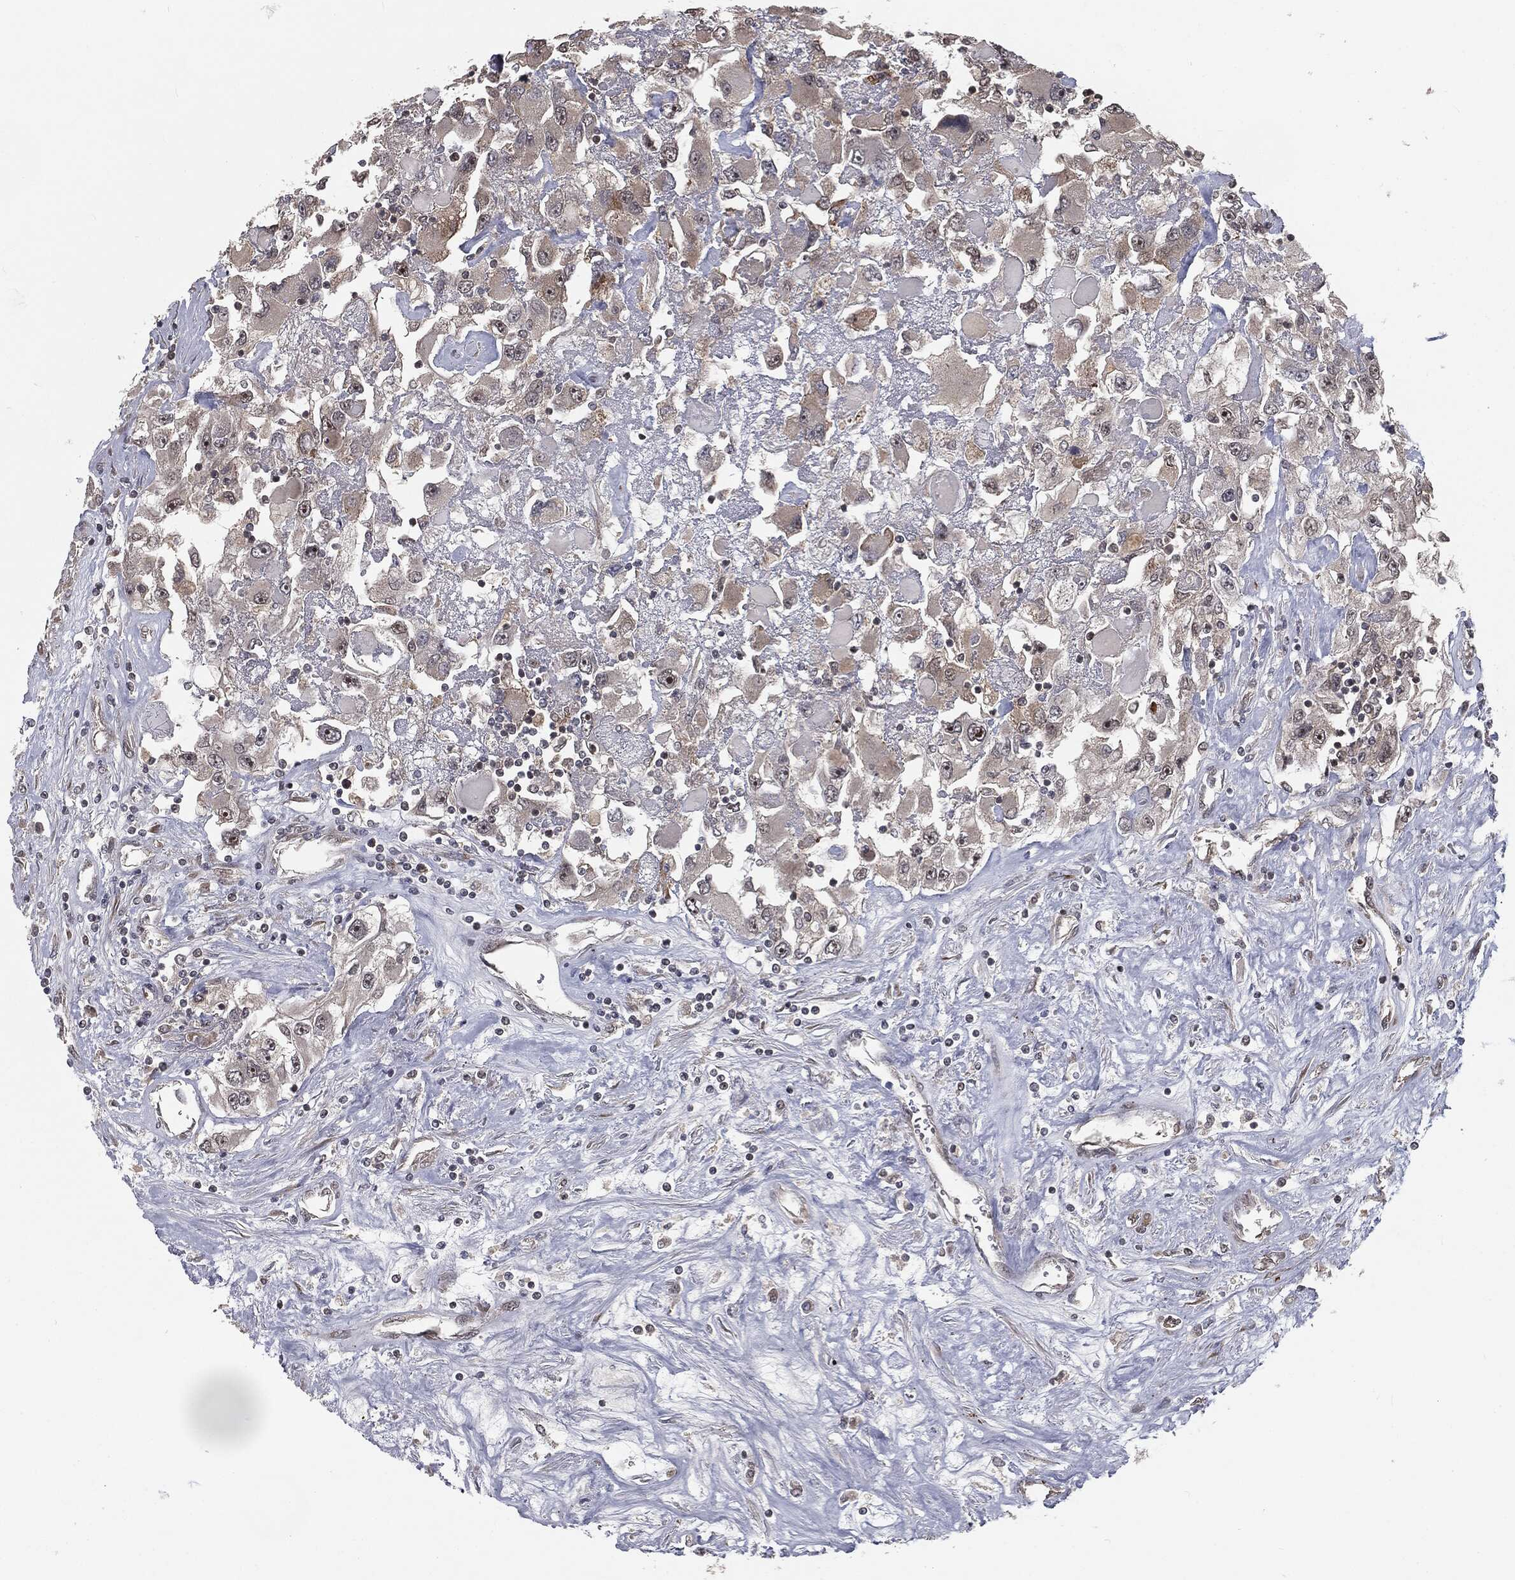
{"staining": {"intensity": "negative", "quantity": "none", "location": "none"}, "tissue": "renal cancer", "cell_type": "Tumor cells", "image_type": "cancer", "snomed": [{"axis": "morphology", "description": "Adenocarcinoma, NOS"}, {"axis": "topography", "description": "Kidney"}], "caption": "This is an IHC micrograph of renal cancer (adenocarcinoma). There is no positivity in tumor cells.", "gene": "FBXO7", "patient": {"sex": "female", "age": 52}}